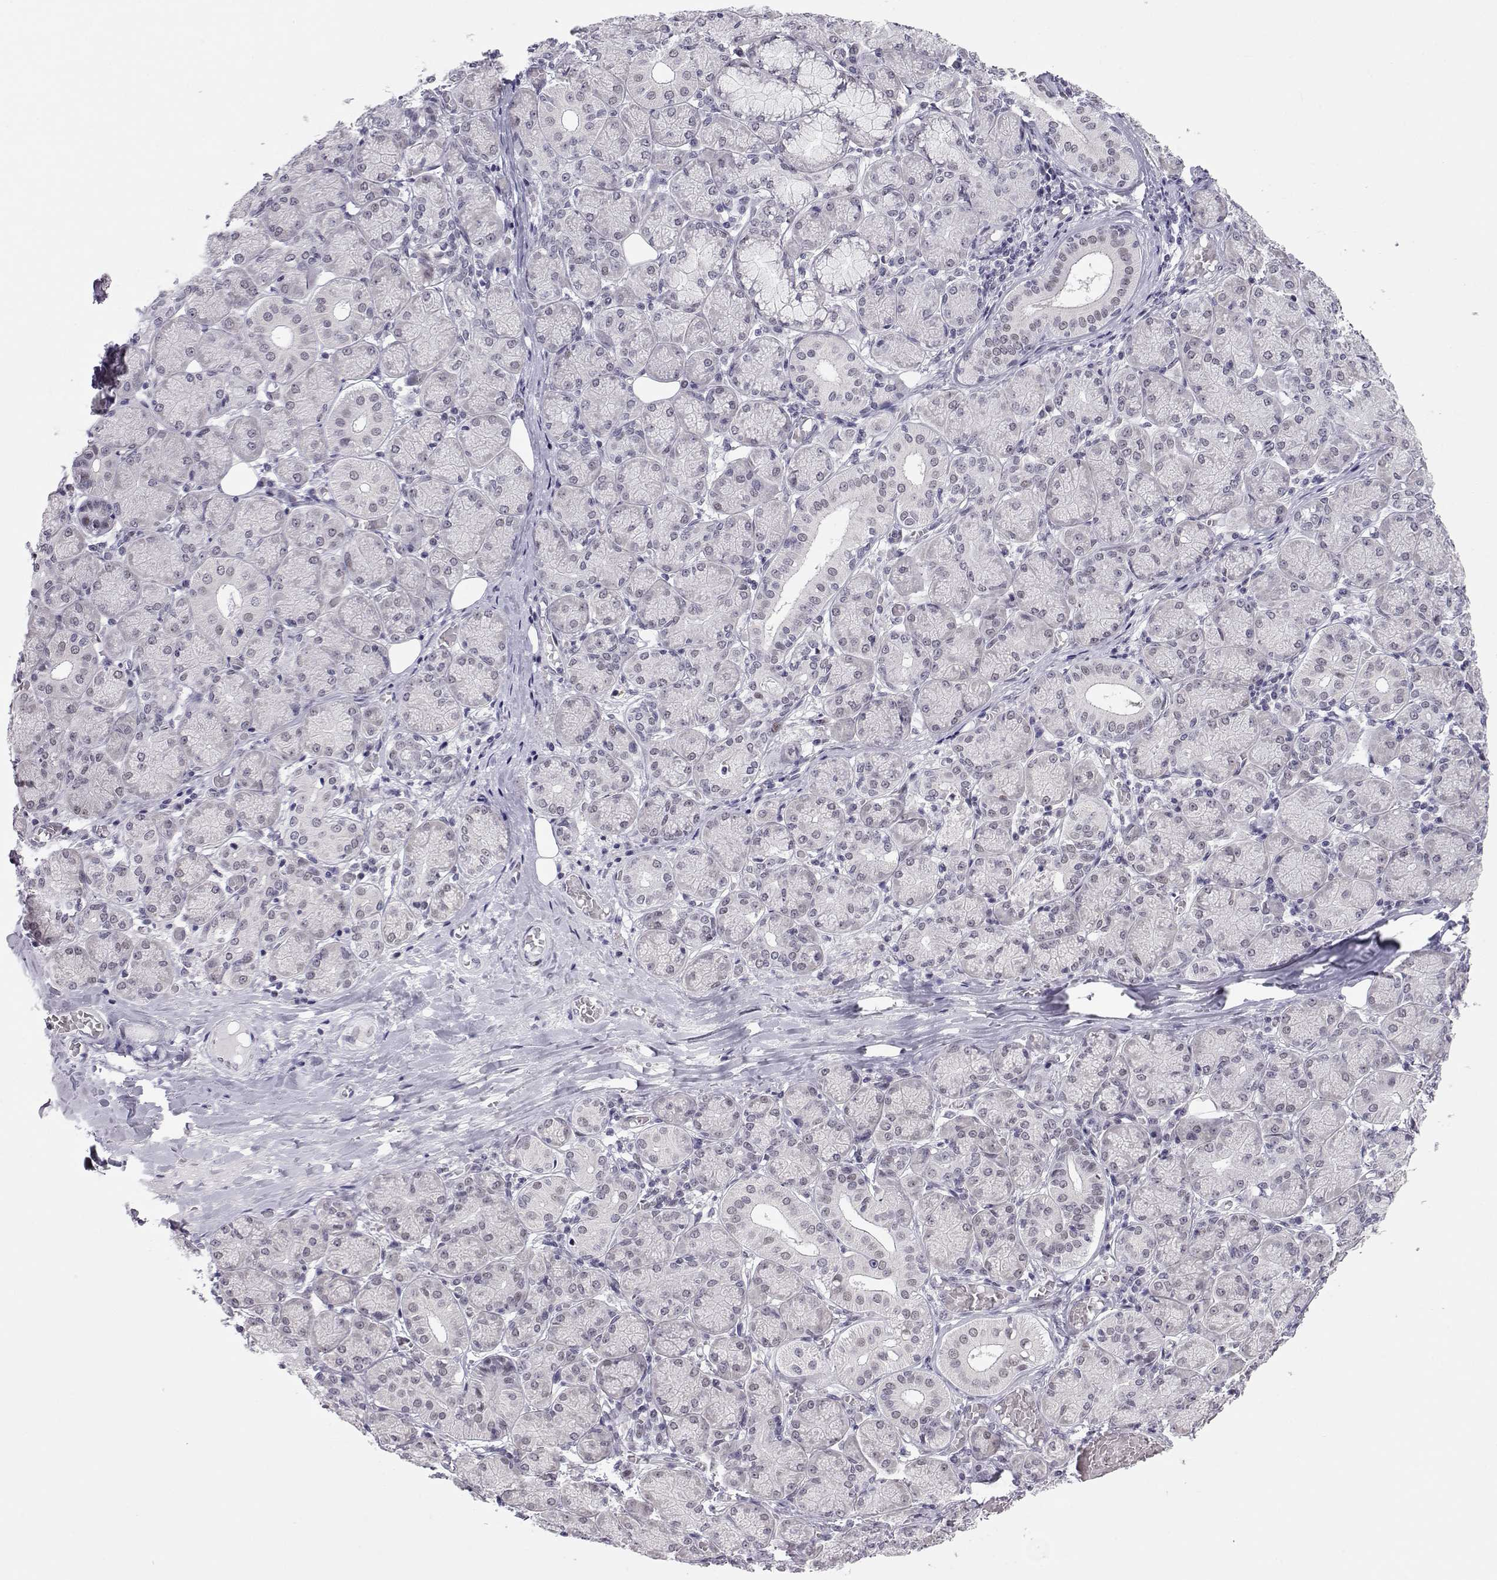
{"staining": {"intensity": "moderate", "quantity": "<25%", "location": "nuclear"}, "tissue": "salivary gland", "cell_type": "Glandular cells", "image_type": "normal", "snomed": [{"axis": "morphology", "description": "Normal tissue, NOS"}, {"axis": "topography", "description": "Salivary gland"}, {"axis": "topography", "description": "Peripheral nerve tissue"}], "caption": "Immunohistochemical staining of normal salivary gland shows low levels of moderate nuclear expression in about <25% of glandular cells. Ihc stains the protein in brown and the nuclei are stained blue.", "gene": "SIX6", "patient": {"sex": "female", "age": 24}}